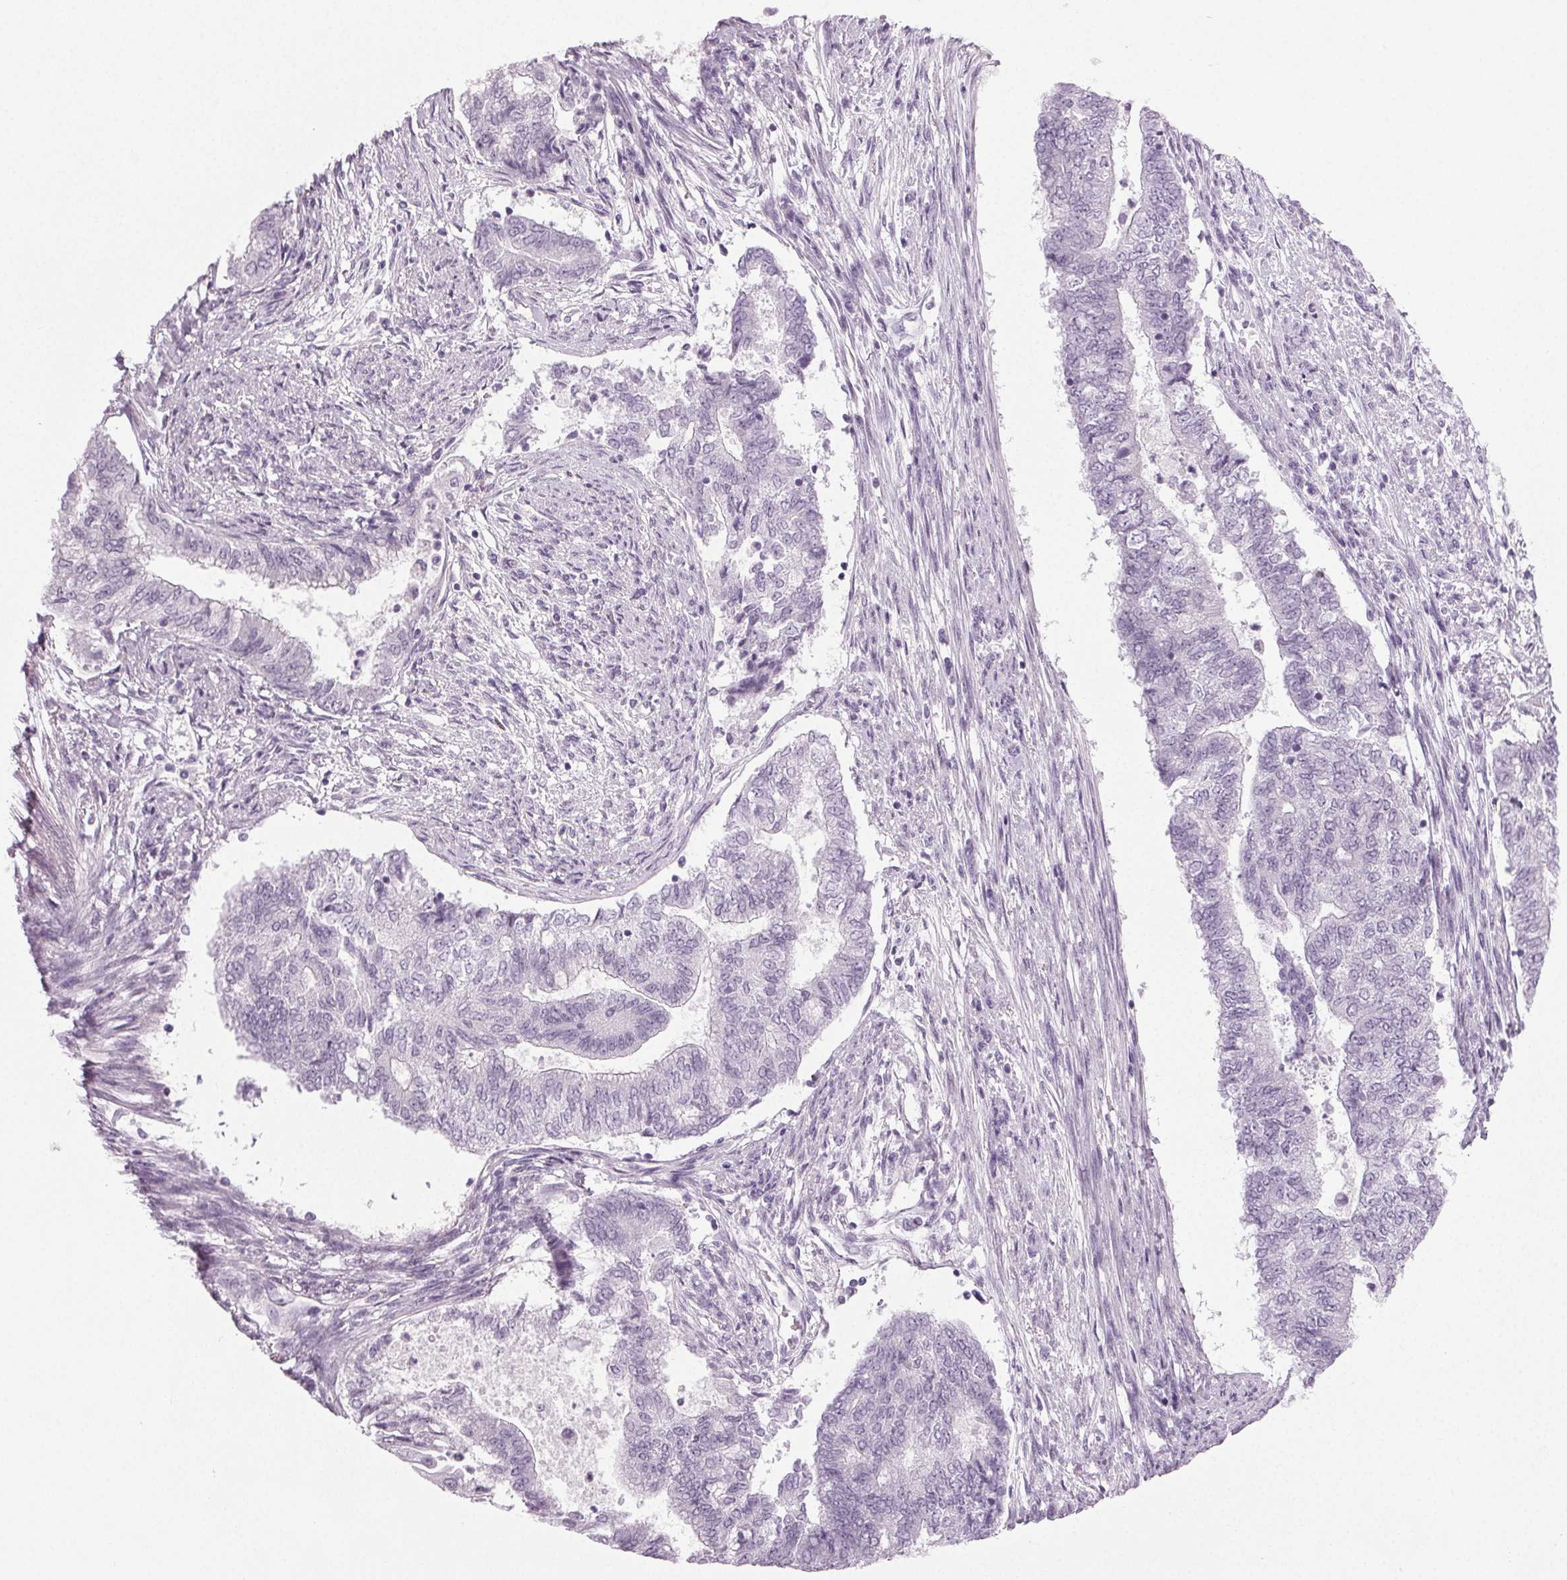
{"staining": {"intensity": "negative", "quantity": "none", "location": "none"}, "tissue": "endometrial cancer", "cell_type": "Tumor cells", "image_type": "cancer", "snomed": [{"axis": "morphology", "description": "Adenocarcinoma, NOS"}, {"axis": "topography", "description": "Endometrium"}], "caption": "An IHC photomicrograph of endometrial adenocarcinoma is shown. There is no staining in tumor cells of endometrial adenocarcinoma. (DAB (3,3'-diaminobenzidine) immunohistochemistry (IHC) visualized using brightfield microscopy, high magnification).", "gene": "IGF2BP1", "patient": {"sex": "female", "age": 65}}